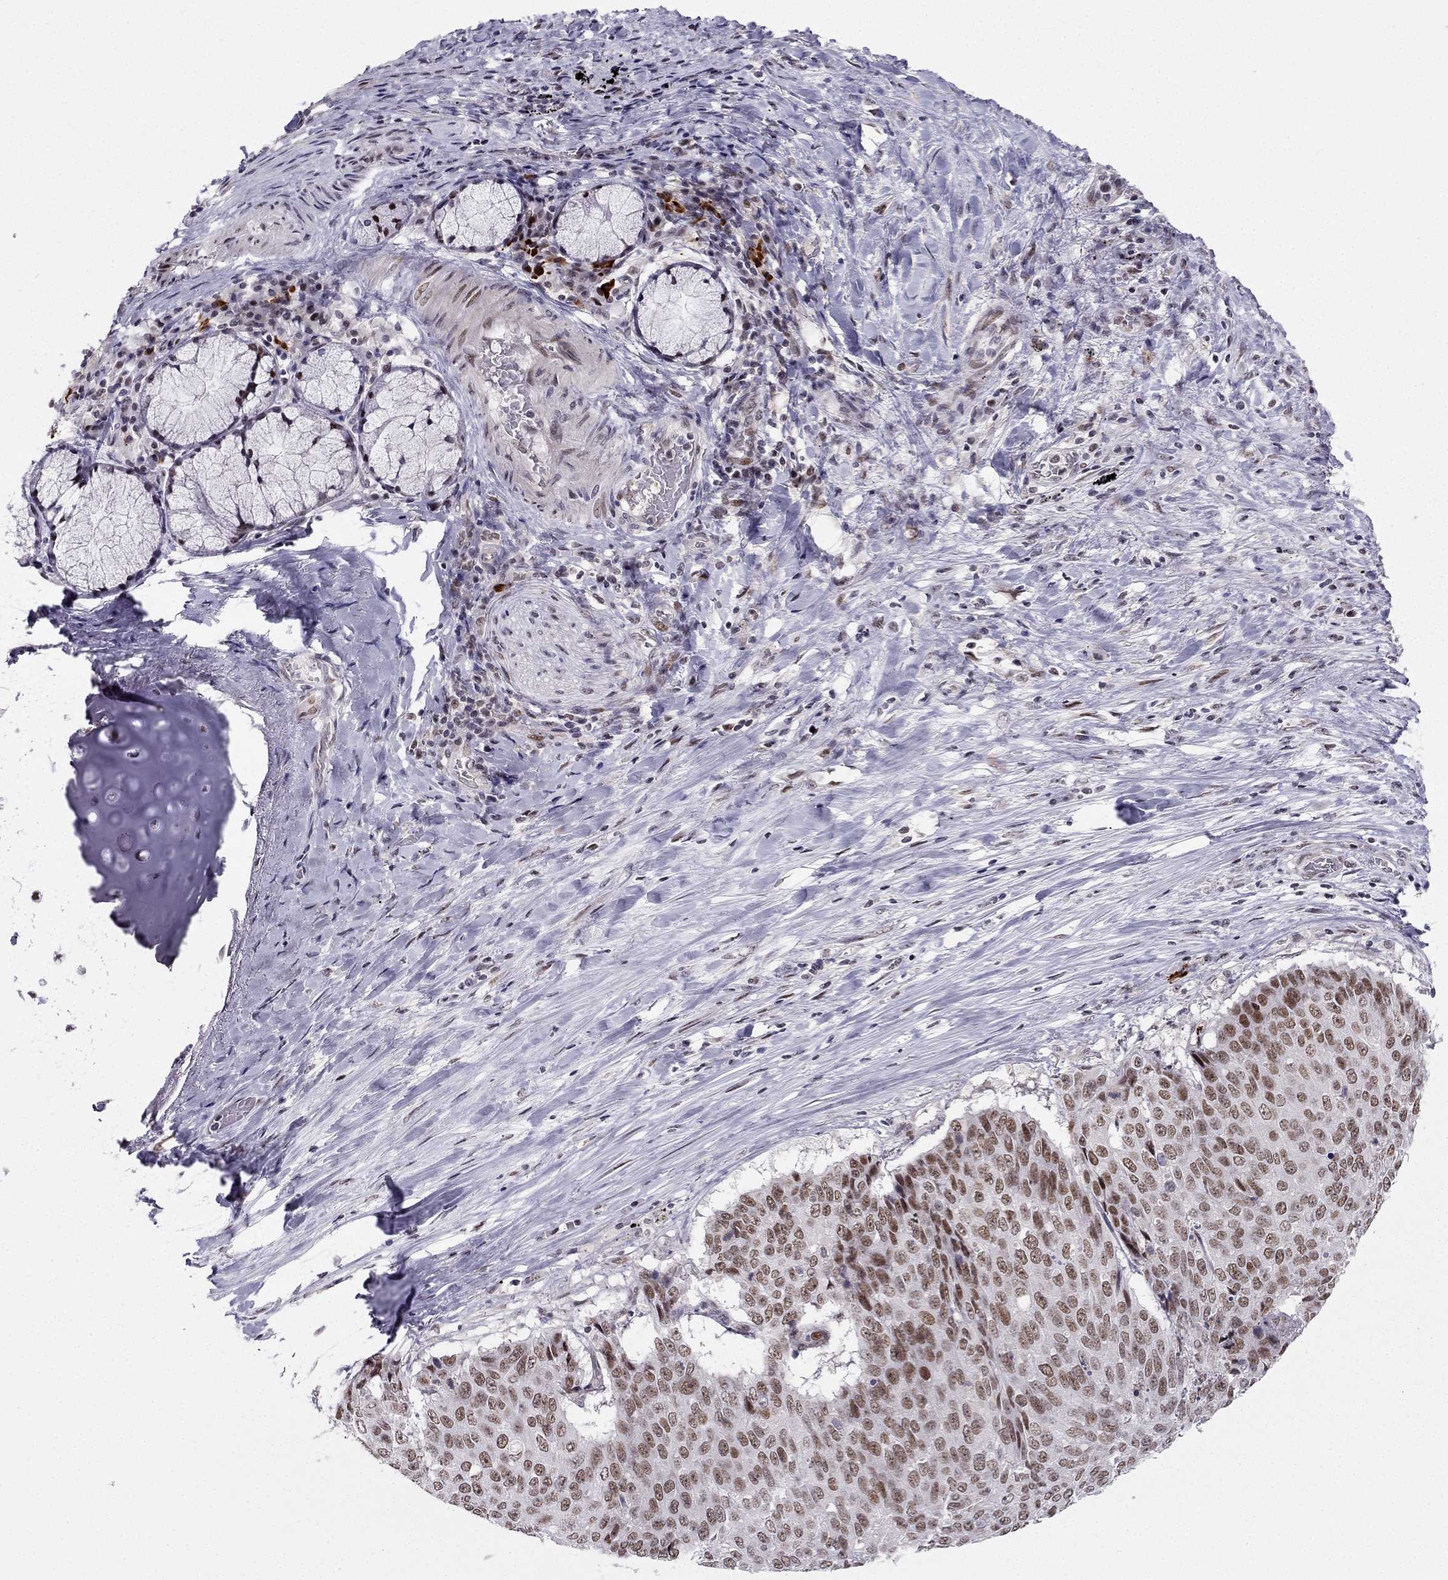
{"staining": {"intensity": "moderate", "quantity": "25%-75%", "location": "nuclear"}, "tissue": "lung cancer", "cell_type": "Tumor cells", "image_type": "cancer", "snomed": [{"axis": "morphology", "description": "Normal tissue, NOS"}, {"axis": "morphology", "description": "Squamous cell carcinoma, NOS"}, {"axis": "topography", "description": "Bronchus"}, {"axis": "topography", "description": "Lung"}], "caption": "Immunohistochemical staining of human lung squamous cell carcinoma reveals medium levels of moderate nuclear positivity in about 25%-75% of tumor cells. (Brightfield microscopy of DAB IHC at high magnification).", "gene": "RPRD2", "patient": {"sex": "male", "age": 64}}